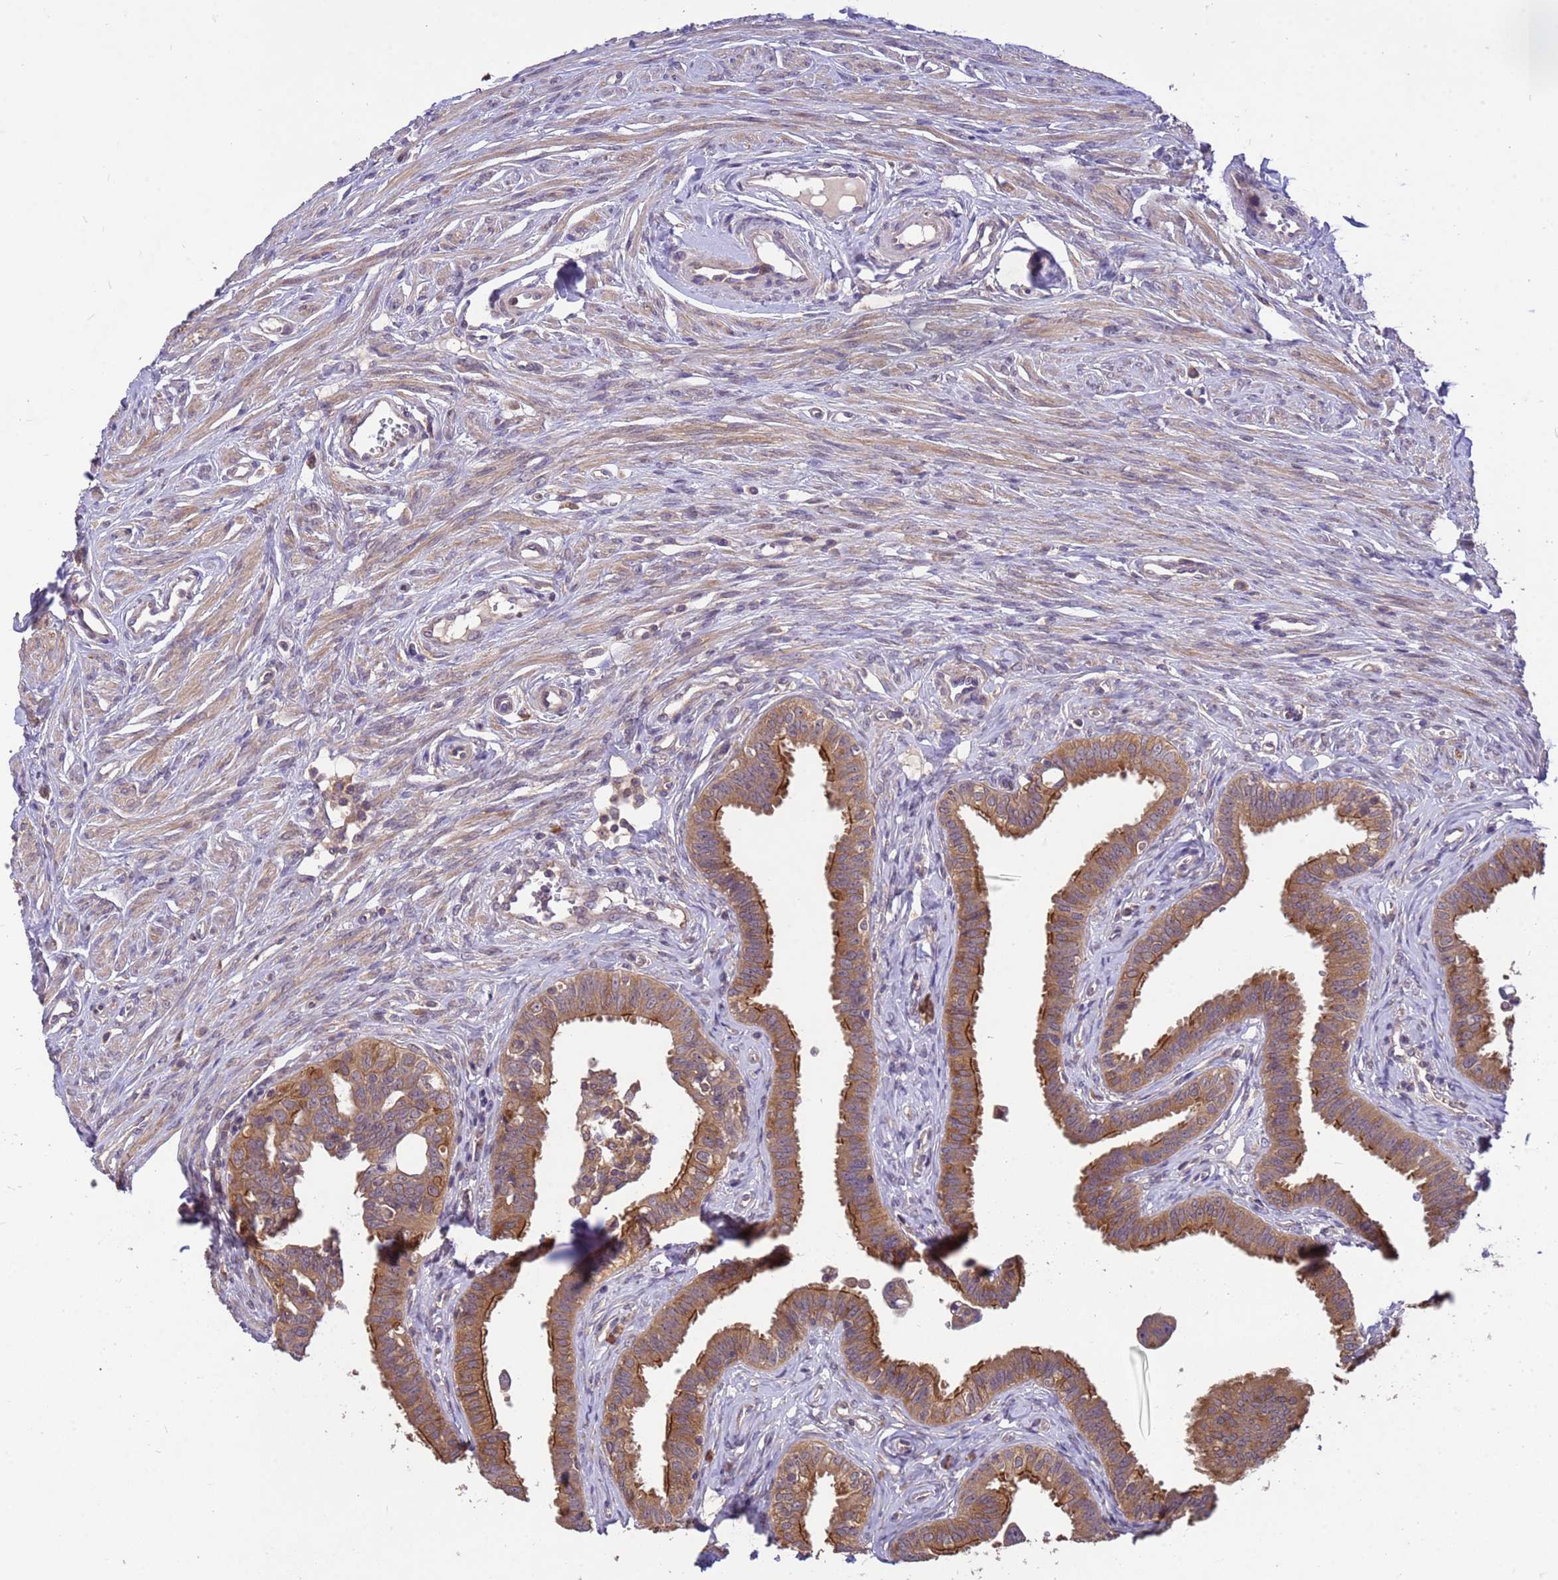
{"staining": {"intensity": "moderate", "quantity": ">75%", "location": "cytoplasmic/membranous"}, "tissue": "fallopian tube", "cell_type": "Glandular cells", "image_type": "normal", "snomed": [{"axis": "morphology", "description": "Normal tissue, NOS"}, {"axis": "morphology", "description": "Carcinoma, NOS"}, {"axis": "topography", "description": "Fallopian tube"}, {"axis": "topography", "description": "Ovary"}], "caption": "DAB immunohistochemical staining of unremarkable fallopian tube displays moderate cytoplasmic/membranous protein positivity in approximately >75% of glandular cells.", "gene": "PPP2CA", "patient": {"sex": "female", "age": 59}}